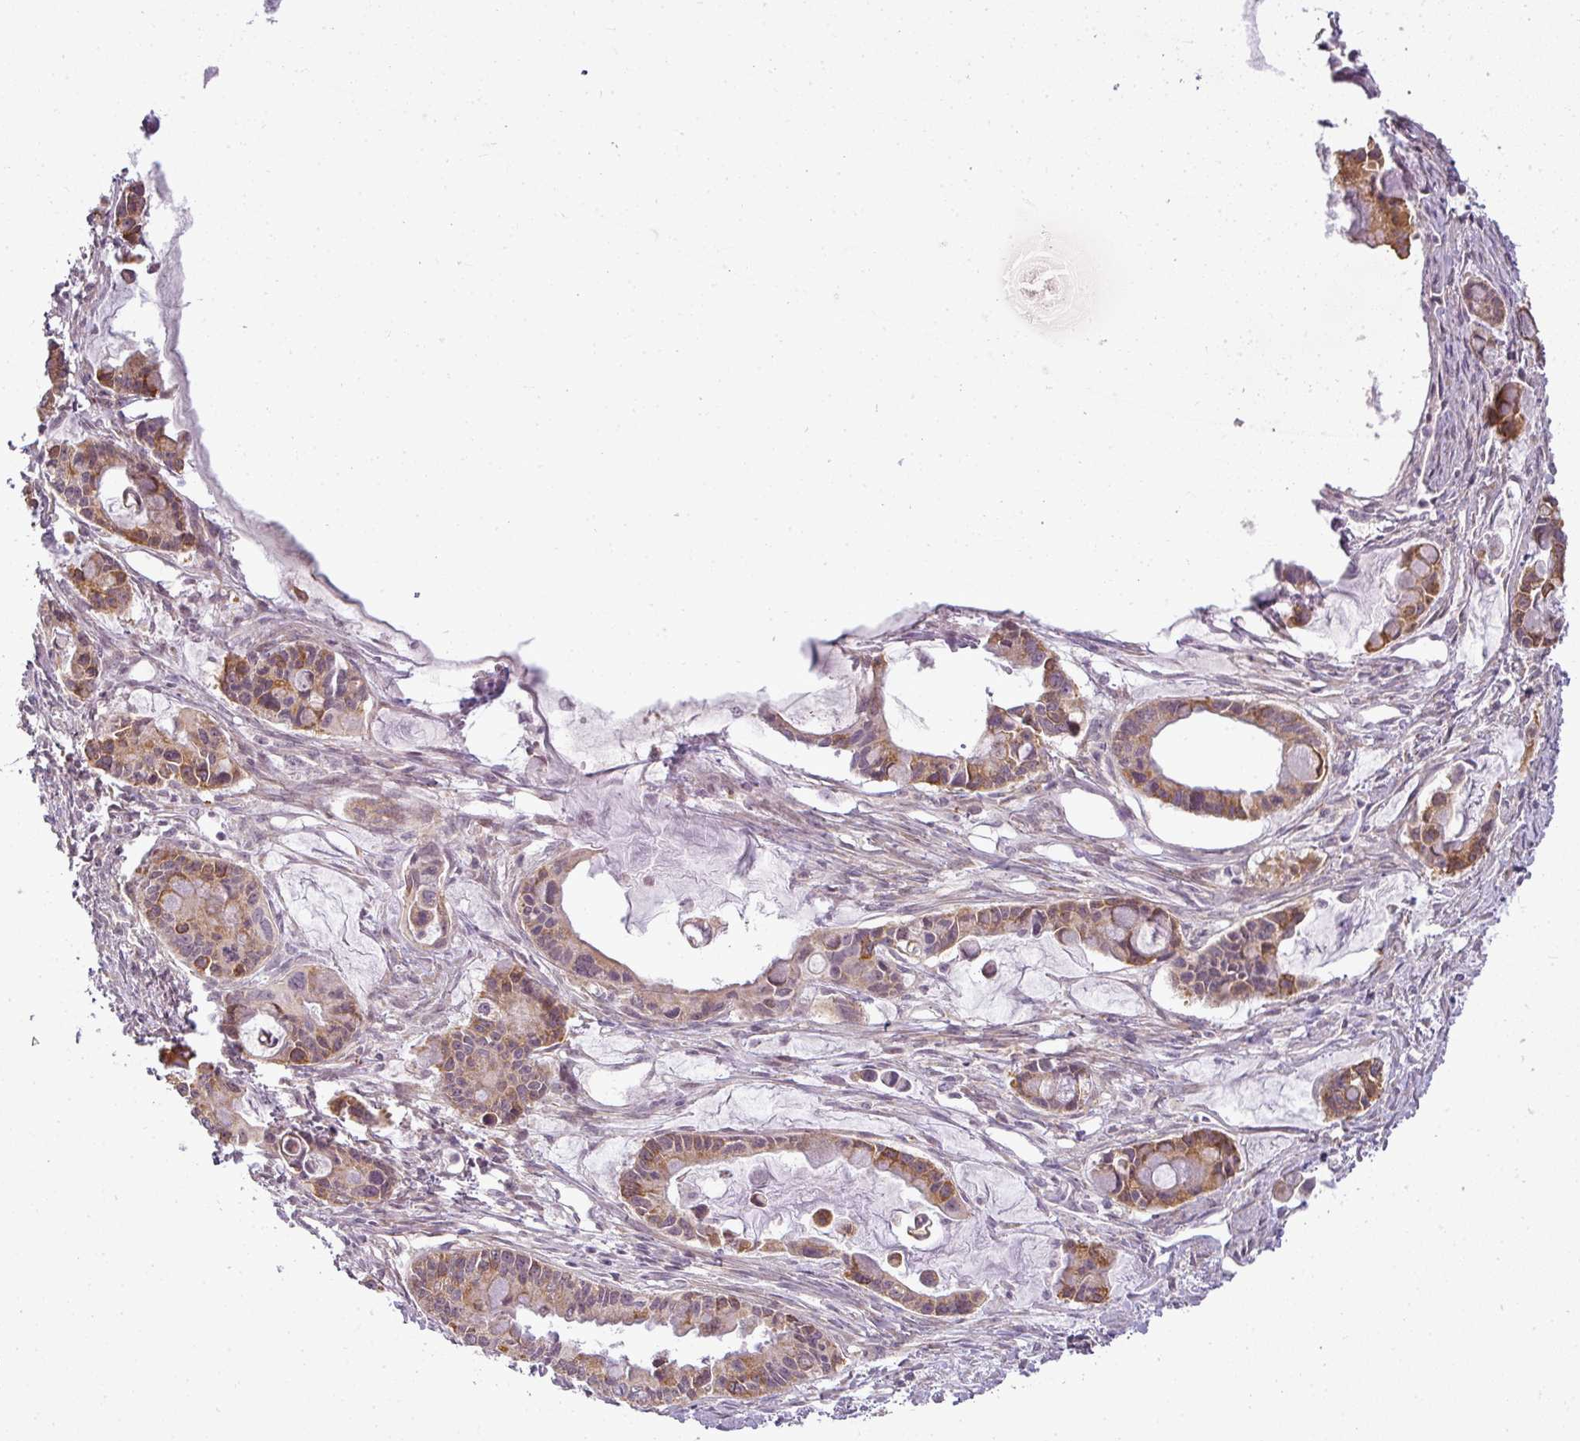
{"staining": {"intensity": "moderate", "quantity": "25%-75%", "location": "cytoplasmic/membranous"}, "tissue": "ovarian cancer", "cell_type": "Tumor cells", "image_type": "cancer", "snomed": [{"axis": "morphology", "description": "Cystadenocarcinoma, mucinous, NOS"}, {"axis": "topography", "description": "Ovary"}], "caption": "Protein staining of ovarian cancer tissue displays moderate cytoplasmic/membranous staining in about 25%-75% of tumor cells.", "gene": "LY75", "patient": {"sex": "female", "age": 63}}